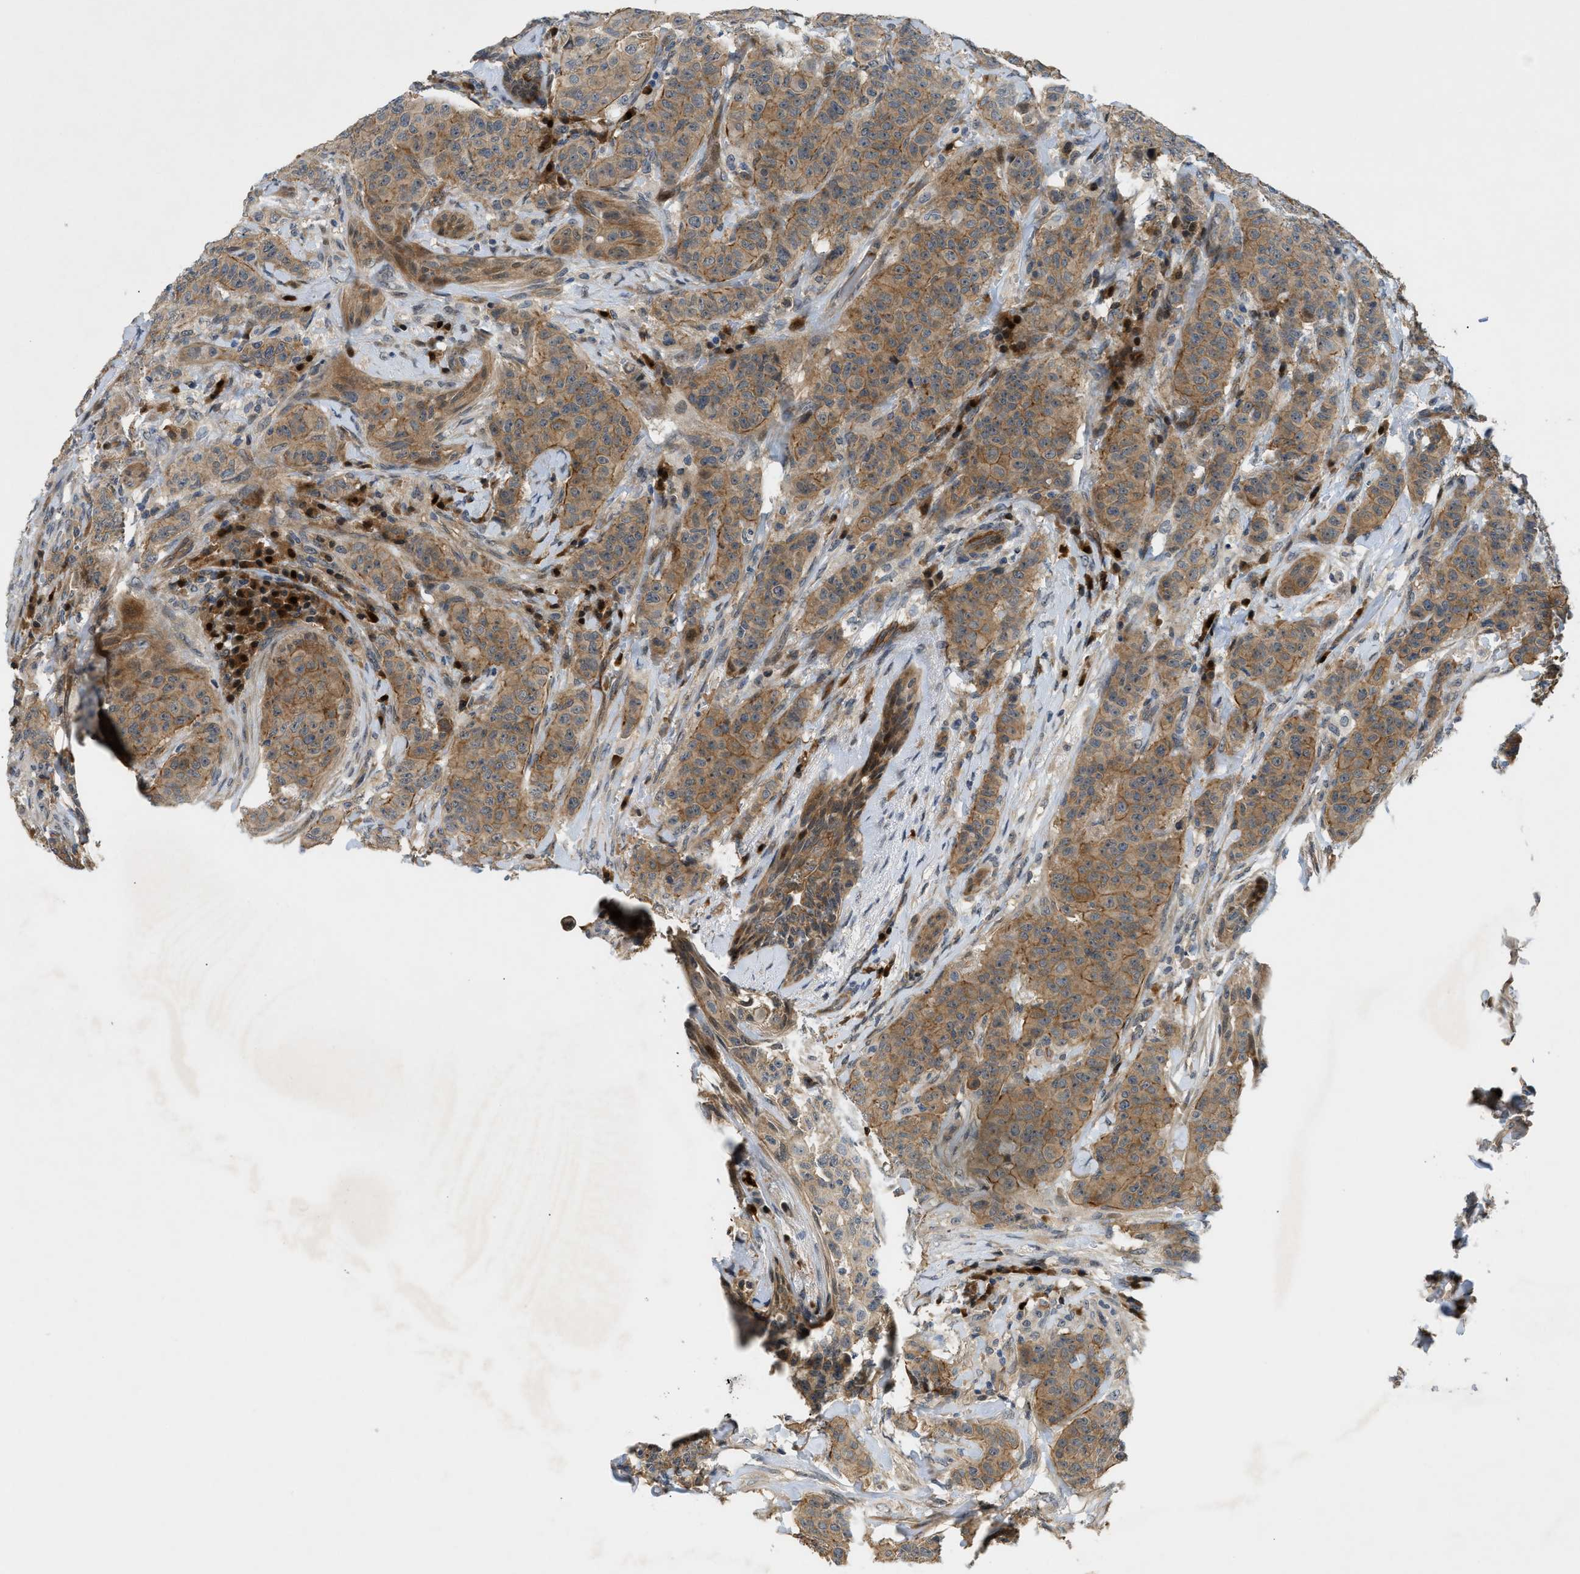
{"staining": {"intensity": "moderate", "quantity": ">75%", "location": "cytoplasmic/membranous"}, "tissue": "breast cancer", "cell_type": "Tumor cells", "image_type": "cancer", "snomed": [{"axis": "morphology", "description": "Normal tissue, NOS"}, {"axis": "morphology", "description": "Duct carcinoma"}, {"axis": "topography", "description": "Breast"}], "caption": "A micrograph of human breast cancer (invasive ductal carcinoma) stained for a protein shows moderate cytoplasmic/membranous brown staining in tumor cells.", "gene": "TRAK2", "patient": {"sex": "female", "age": 40}}